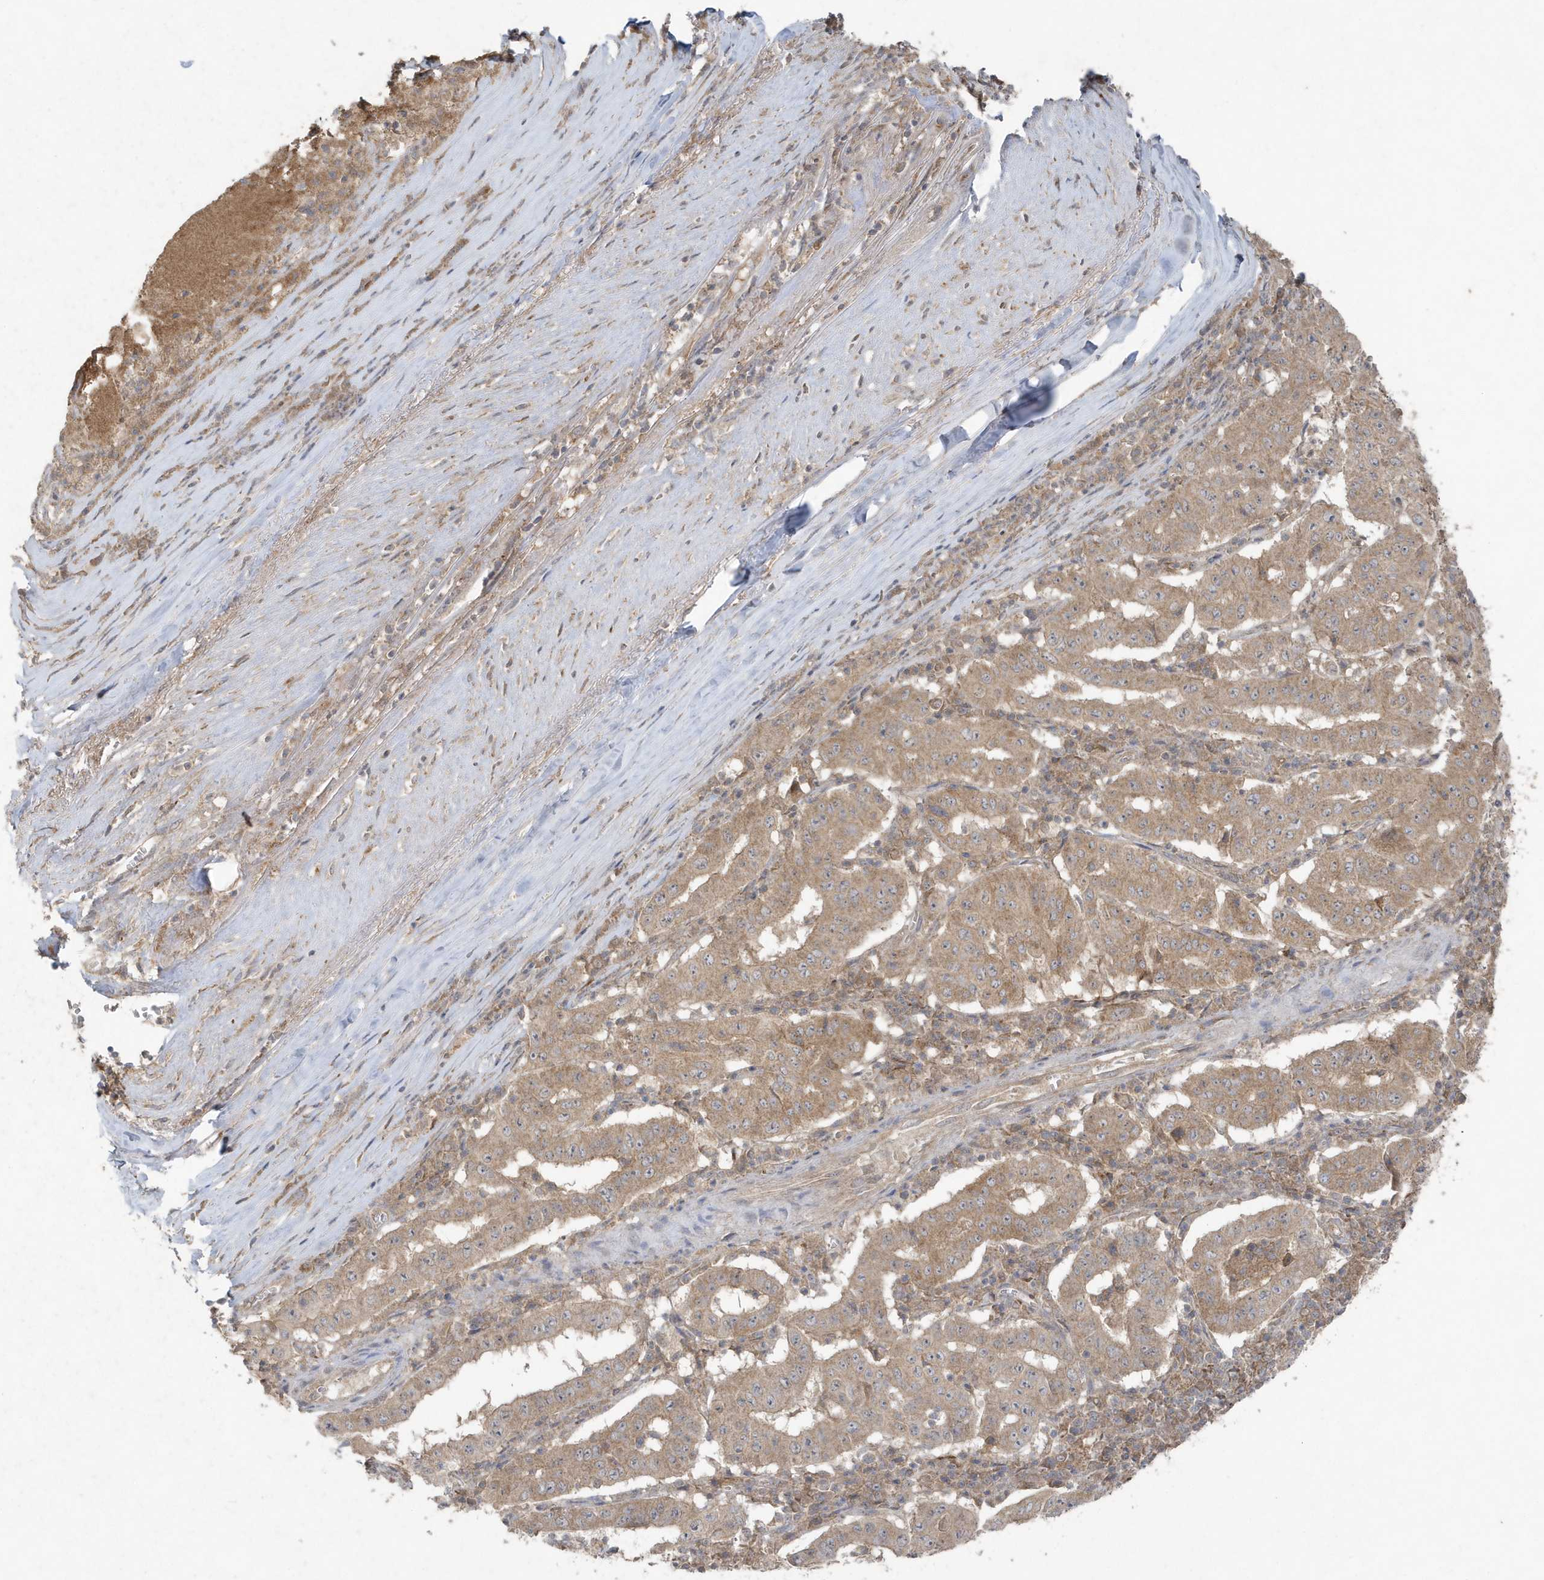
{"staining": {"intensity": "moderate", "quantity": ">75%", "location": "cytoplasmic/membranous"}, "tissue": "pancreatic cancer", "cell_type": "Tumor cells", "image_type": "cancer", "snomed": [{"axis": "morphology", "description": "Adenocarcinoma, NOS"}, {"axis": "topography", "description": "Pancreas"}], "caption": "A photomicrograph of human adenocarcinoma (pancreatic) stained for a protein demonstrates moderate cytoplasmic/membranous brown staining in tumor cells.", "gene": "C1RL", "patient": {"sex": "male", "age": 63}}